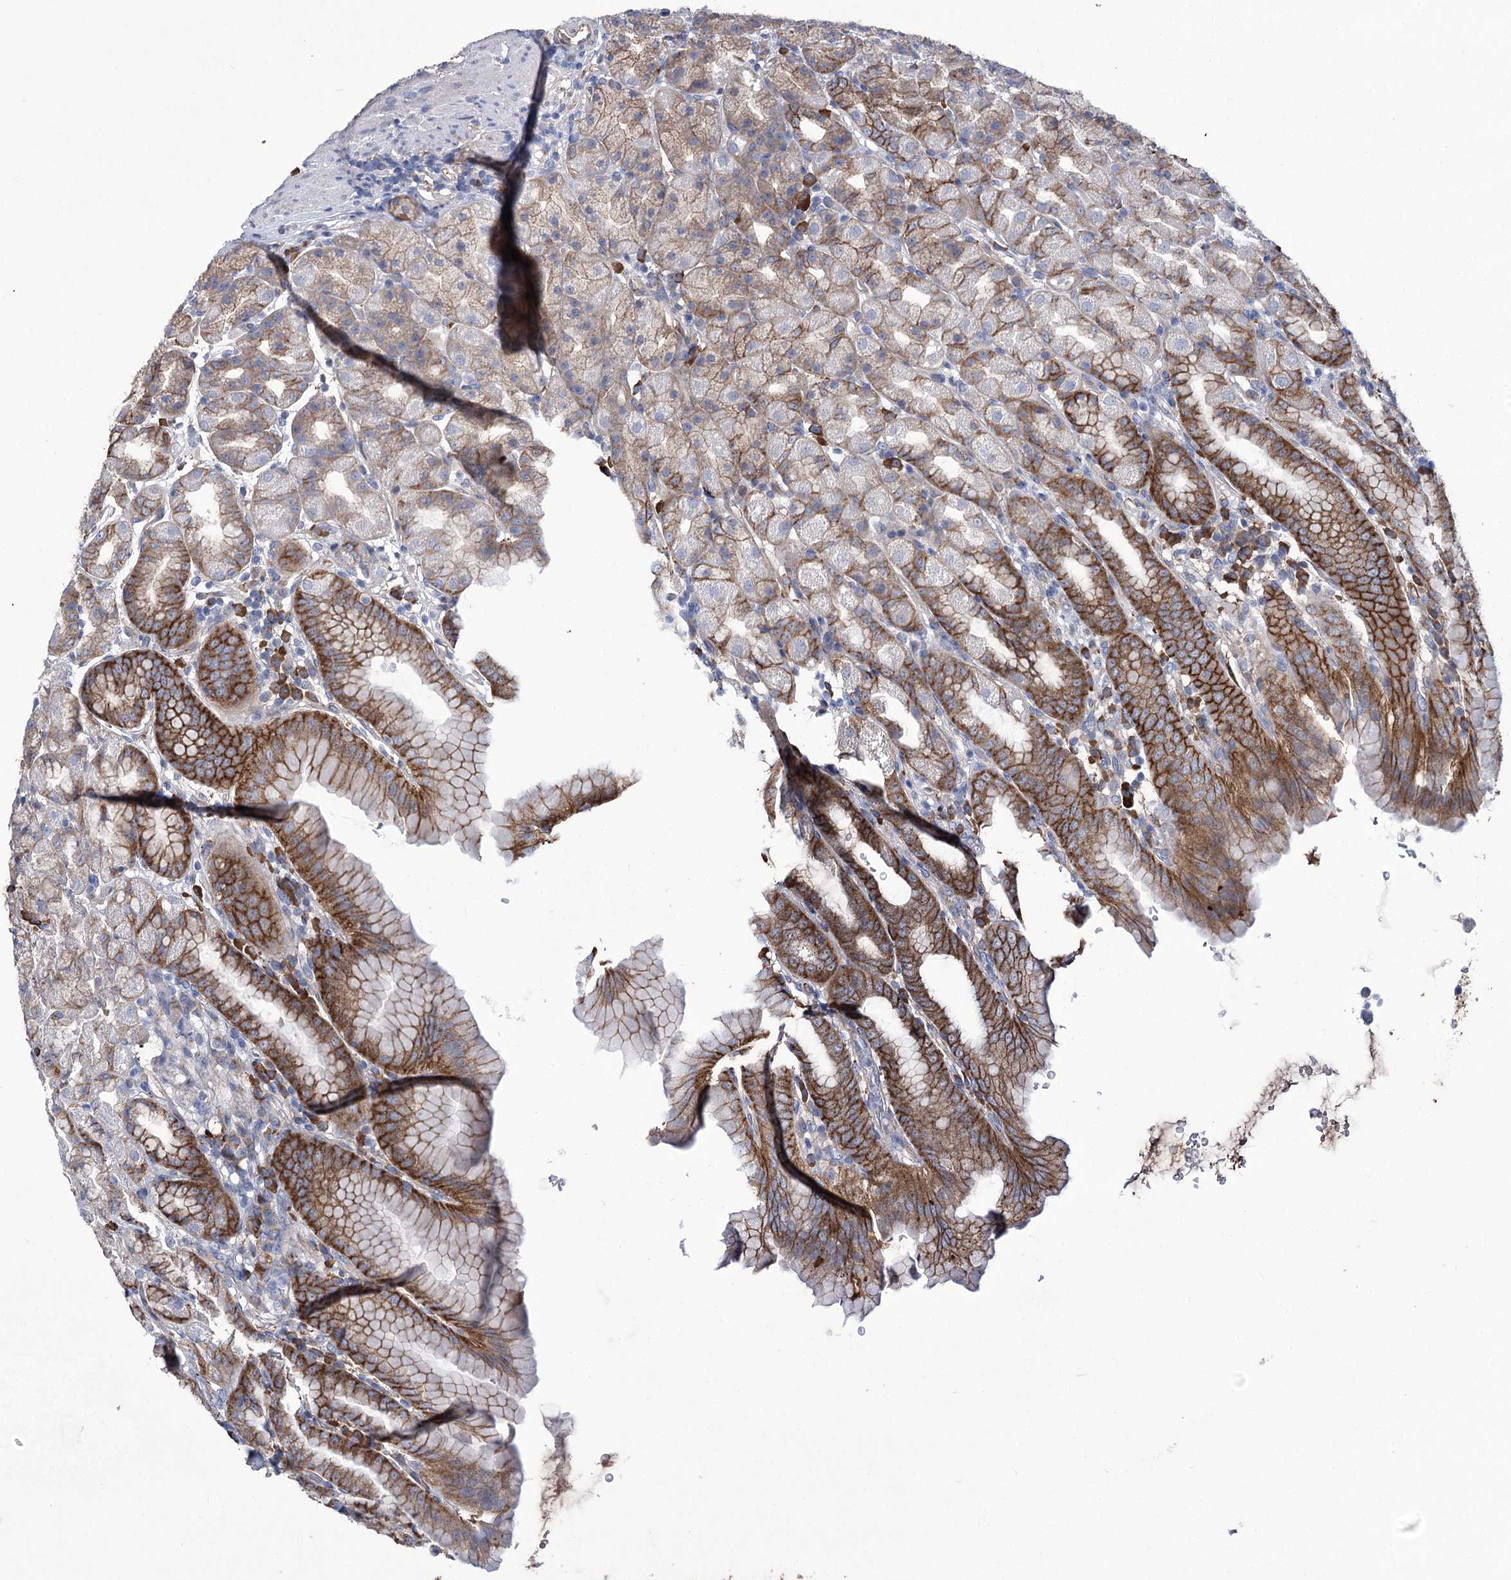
{"staining": {"intensity": "strong", "quantity": "25%-75%", "location": "cytoplasmic/membranous"}, "tissue": "stomach", "cell_type": "Glandular cells", "image_type": "normal", "snomed": [{"axis": "morphology", "description": "Normal tissue, NOS"}, {"axis": "topography", "description": "Stomach, upper"}], "caption": "Protein expression analysis of normal human stomach reveals strong cytoplasmic/membranous expression in approximately 25%-75% of glandular cells. Using DAB (brown) and hematoxylin (blue) stains, captured at high magnification using brightfield microscopy.", "gene": "CEP164", "patient": {"sex": "male", "age": 68}}